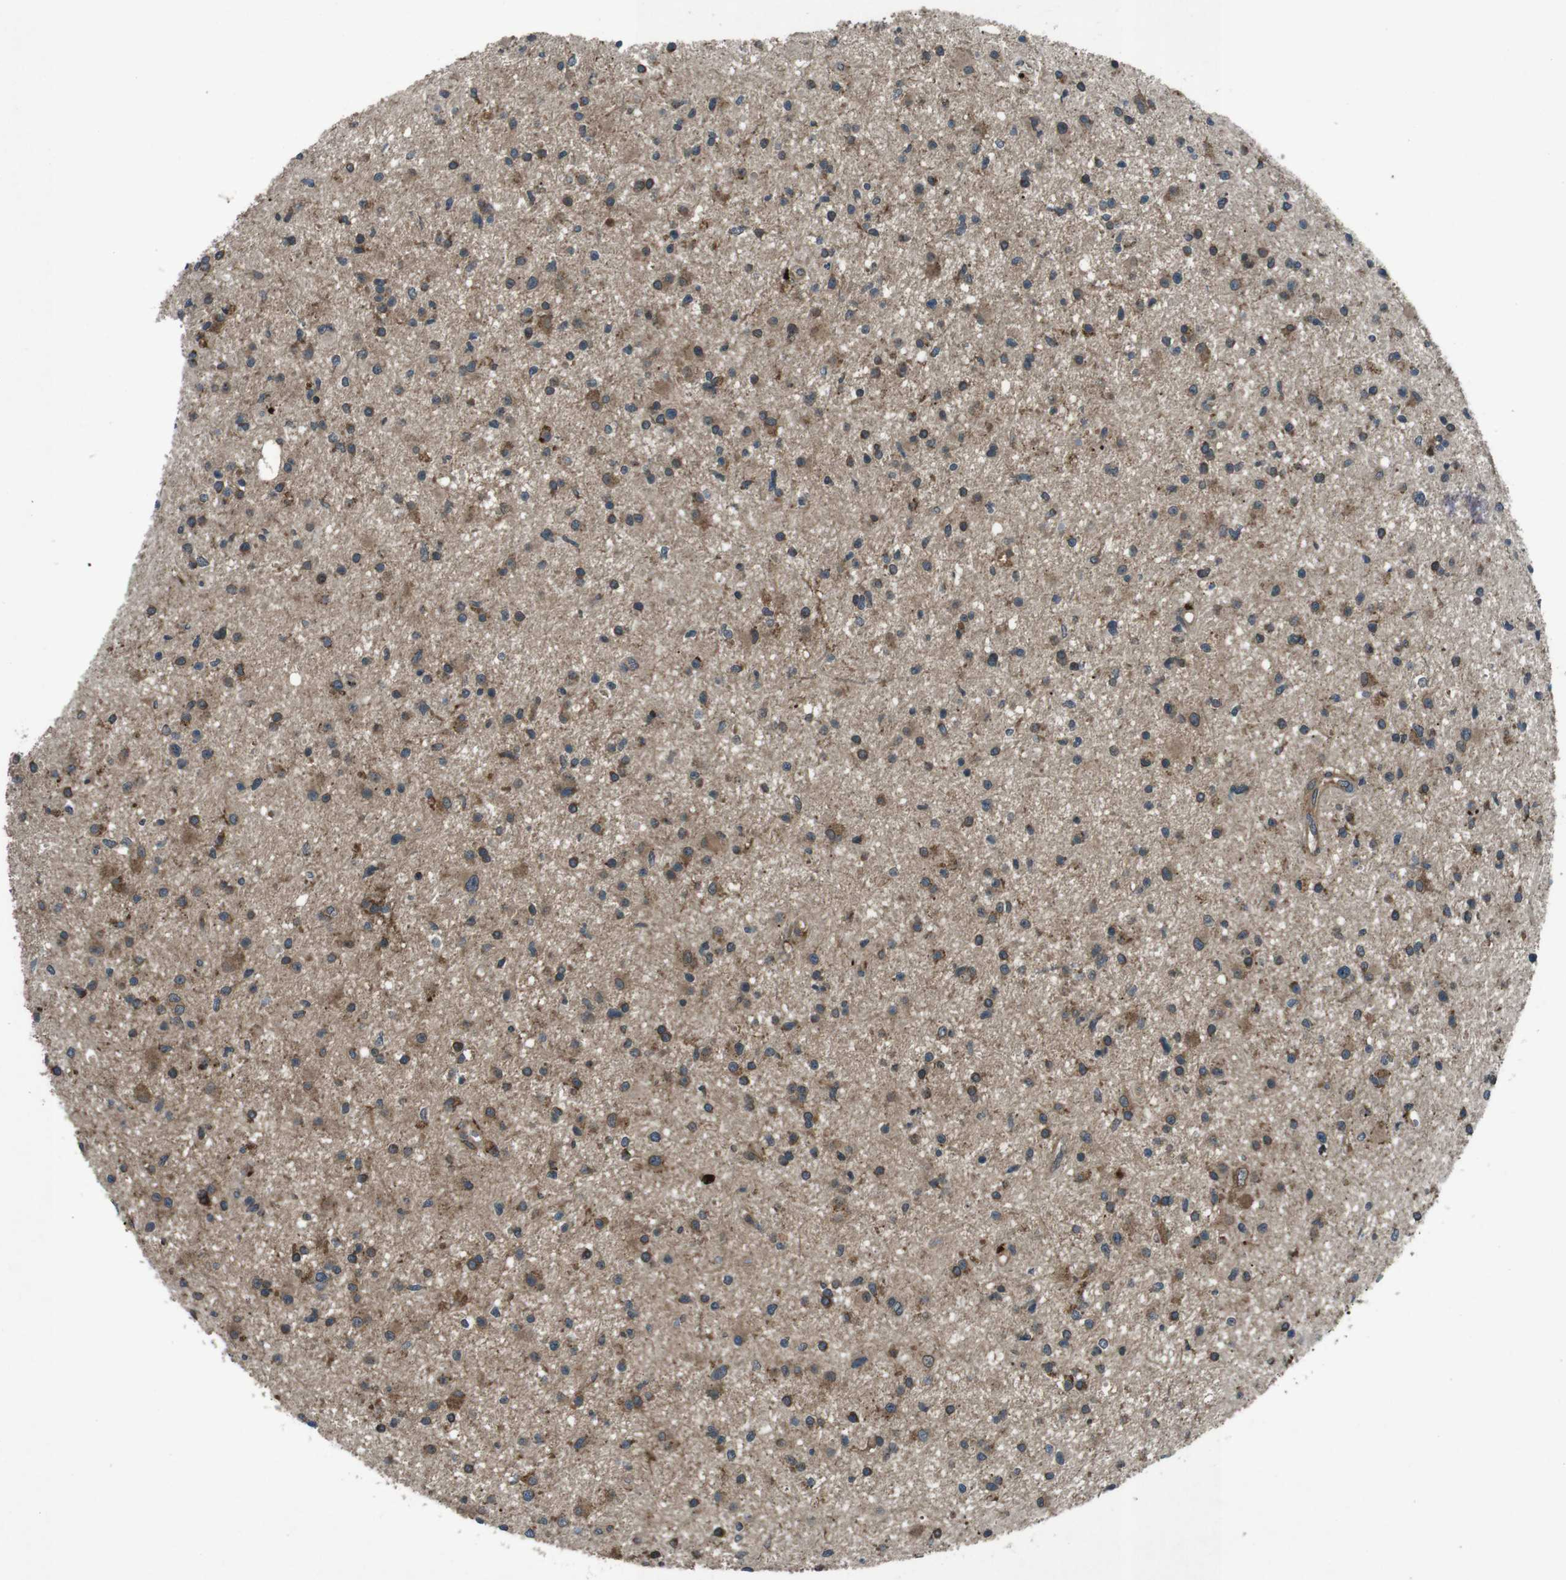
{"staining": {"intensity": "moderate", "quantity": "<25%", "location": "cytoplasmic/membranous"}, "tissue": "glioma", "cell_type": "Tumor cells", "image_type": "cancer", "snomed": [{"axis": "morphology", "description": "Glioma, malignant, High grade"}, {"axis": "topography", "description": "Brain"}], "caption": "Brown immunohistochemical staining in human glioma reveals moderate cytoplasmic/membranous expression in approximately <25% of tumor cells.", "gene": "SLC27A4", "patient": {"sex": "male", "age": 33}}